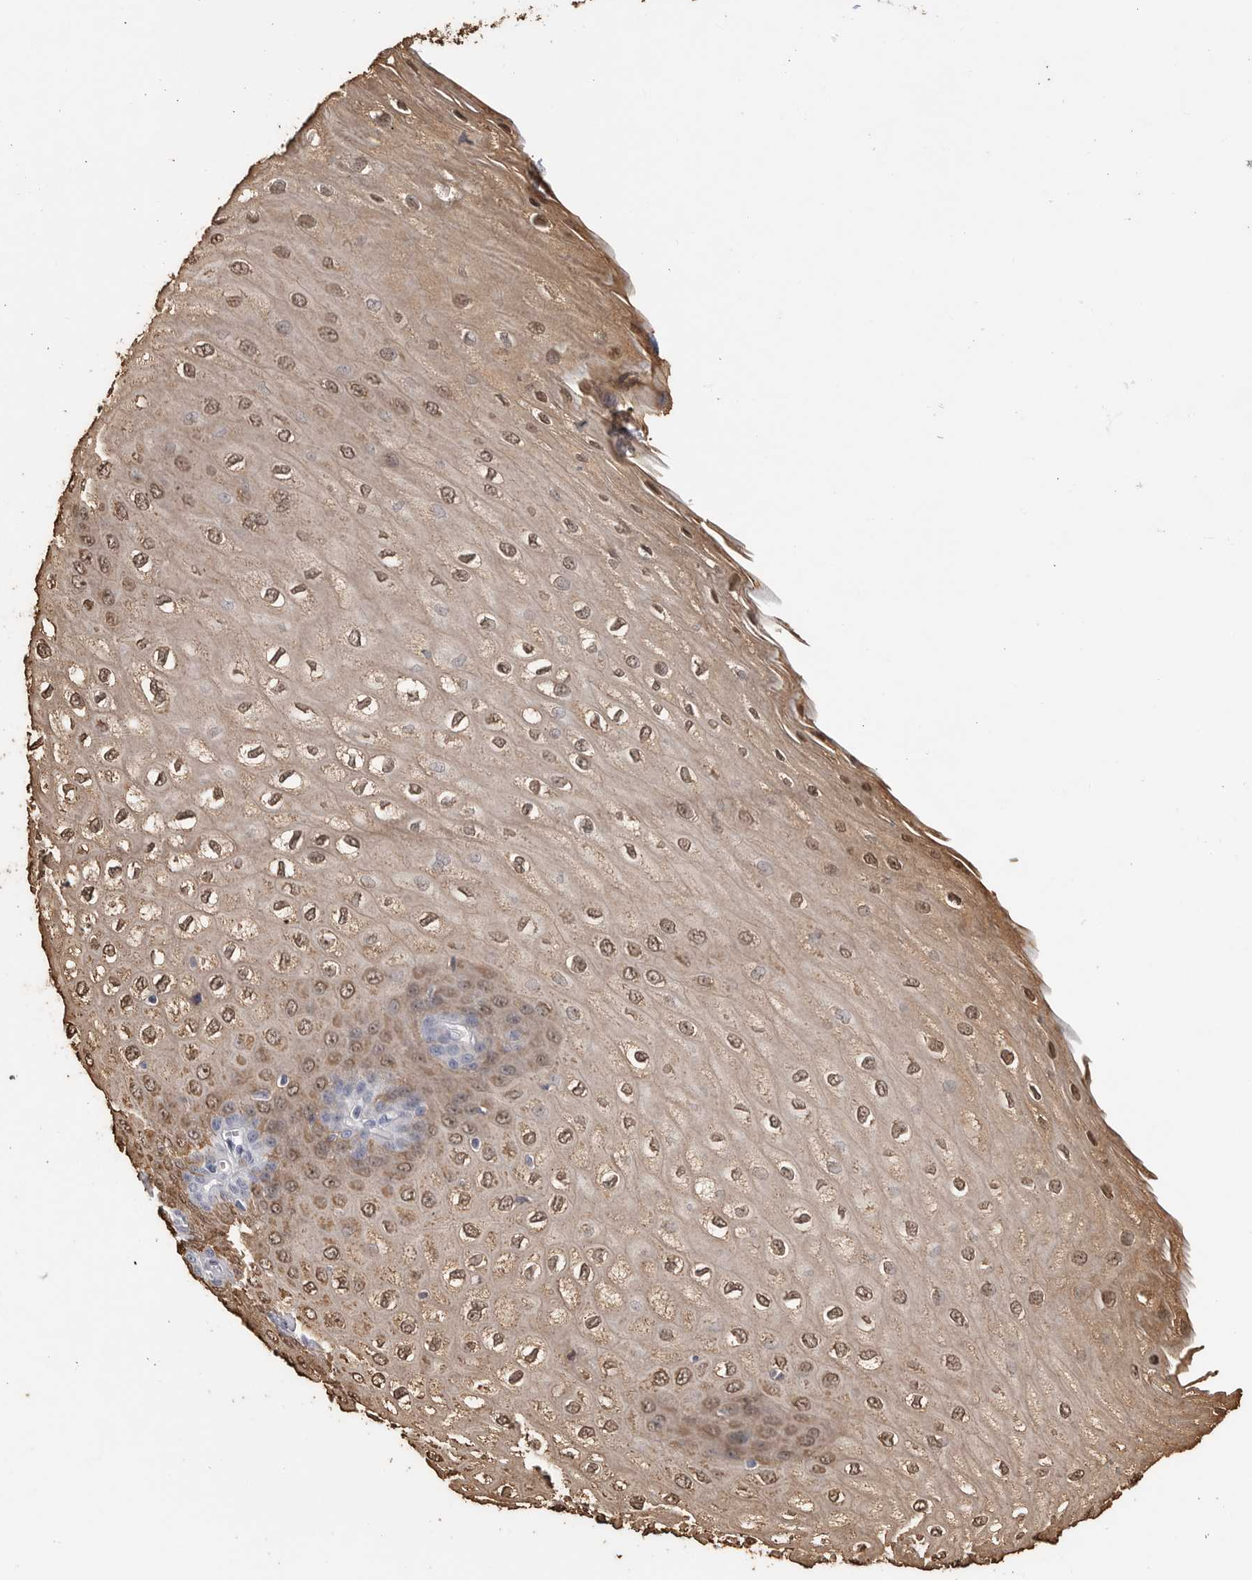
{"staining": {"intensity": "moderate", "quantity": "25%-75%", "location": "nuclear"}, "tissue": "esophagus", "cell_type": "Squamous epithelial cells", "image_type": "normal", "snomed": [{"axis": "morphology", "description": "Normal tissue, NOS"}, {"axis": "topography", "description": "Esophagus"}], "caption": "Human esophagus stained with a brown dye demonstrates moderate nuclear positive expression in about 25%-75% of squamous epithelial cells.", "gene": "CYB561D1", "patient": {"sex": "male", "age": 60}}